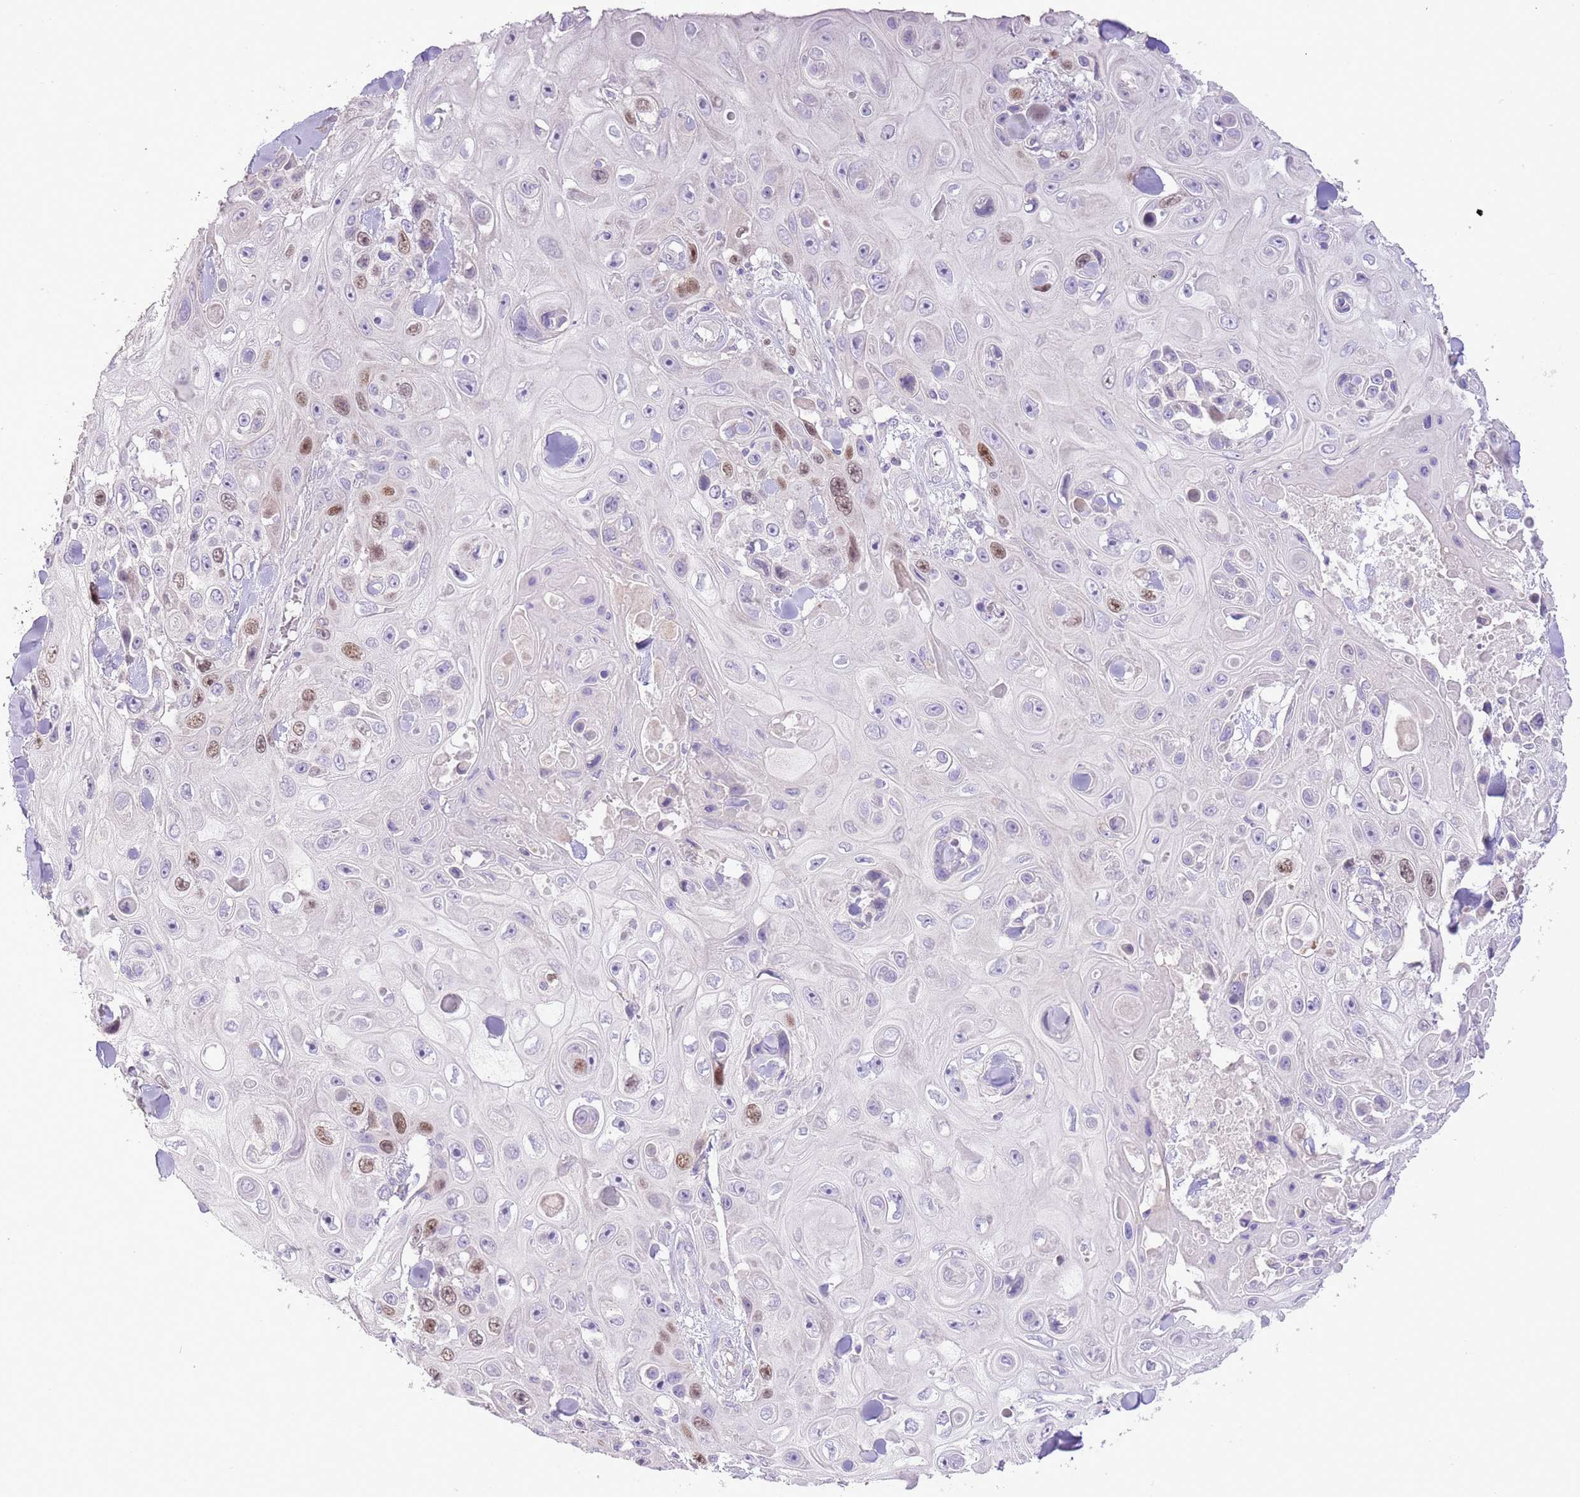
{"staining": {"intensity": "moderate", "quantity": "<25%", "location": "nuclear"}, "tissue": "skin cancer", "cell_type": "Tumor cells", "image_type": "cancer", "snomed": [{"axis": "morphology", "description": "Squamous cell carcinoma, NOS"}, {"axis": "topography", "description": "Skin"}], "caption": "Tumor cells display low levels of moderate nuclear expression in approximately <25% of cells in human skin cancer (squamous cell carcinoma).", "gene": "GMNN", "patient": {"sex": "male", "age": 82}}